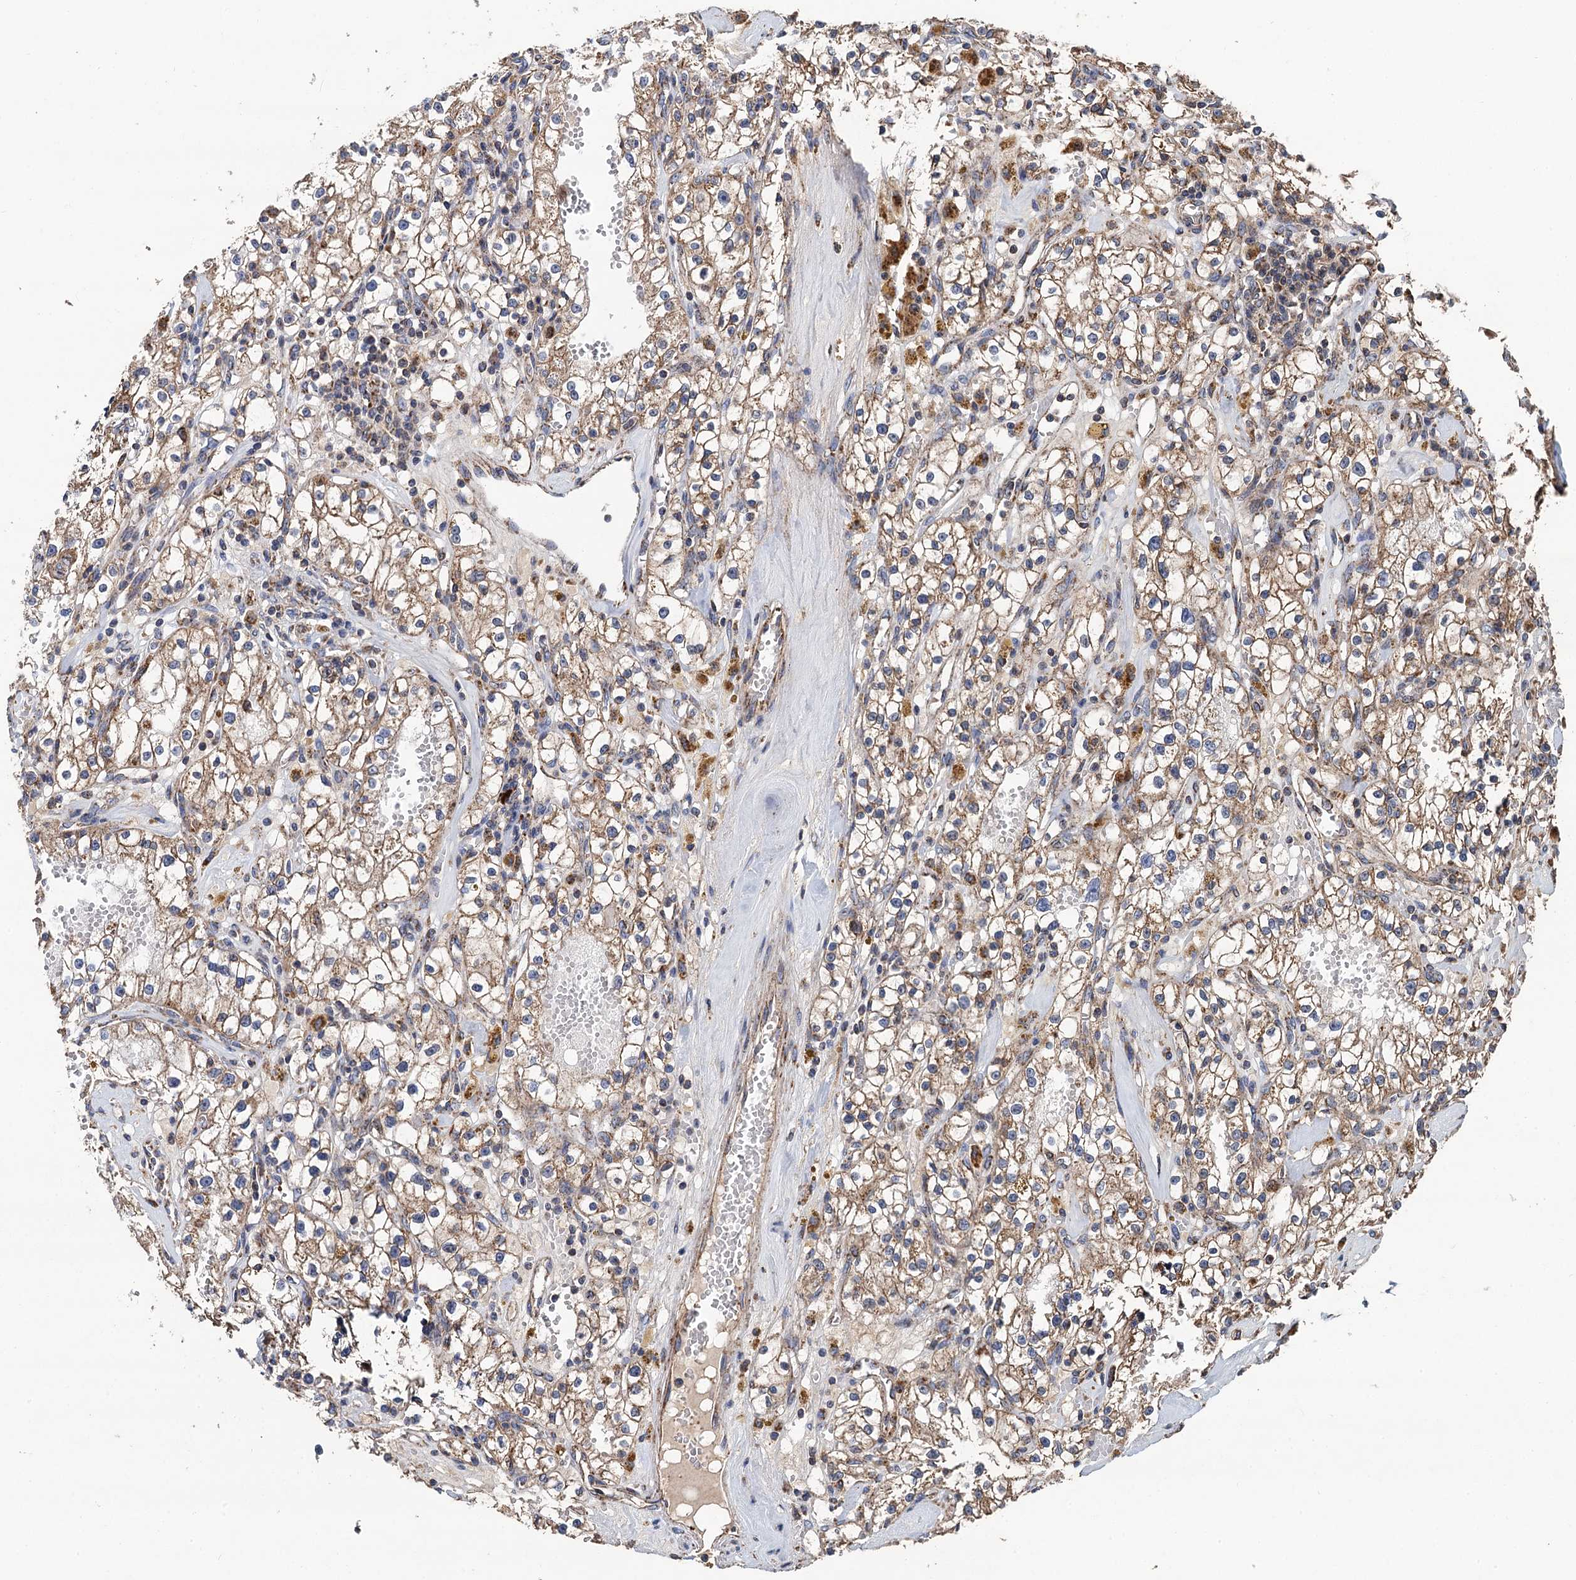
{"staining": {"intensity": "moderate", "quantity": ">75%", "location": "cytoplasmic/membranous"}, "tissue": "renal cancer", "cell_type": "Tumor cells", "image_type": "cancer", "snomed": [{"axis": "morphology", "description": "Adenocarcinoma, NOS"}, {"axis": "topography", "description": "Kidney"}], "caption": "Immunohistochemistry (IHC) histopathology image of neoplastic tissue: human adenocarcinoma (renal) stained using immunohistochemistry (IHC) reveals medium levels of moderate protein expression localized specifically in the cytoplasmic/membranous of tumor cells, appearing as a cytoplasmic/membranous brown color.", "gene": "DGLUCY", "patient": {"sex": "male", "age": 56}}